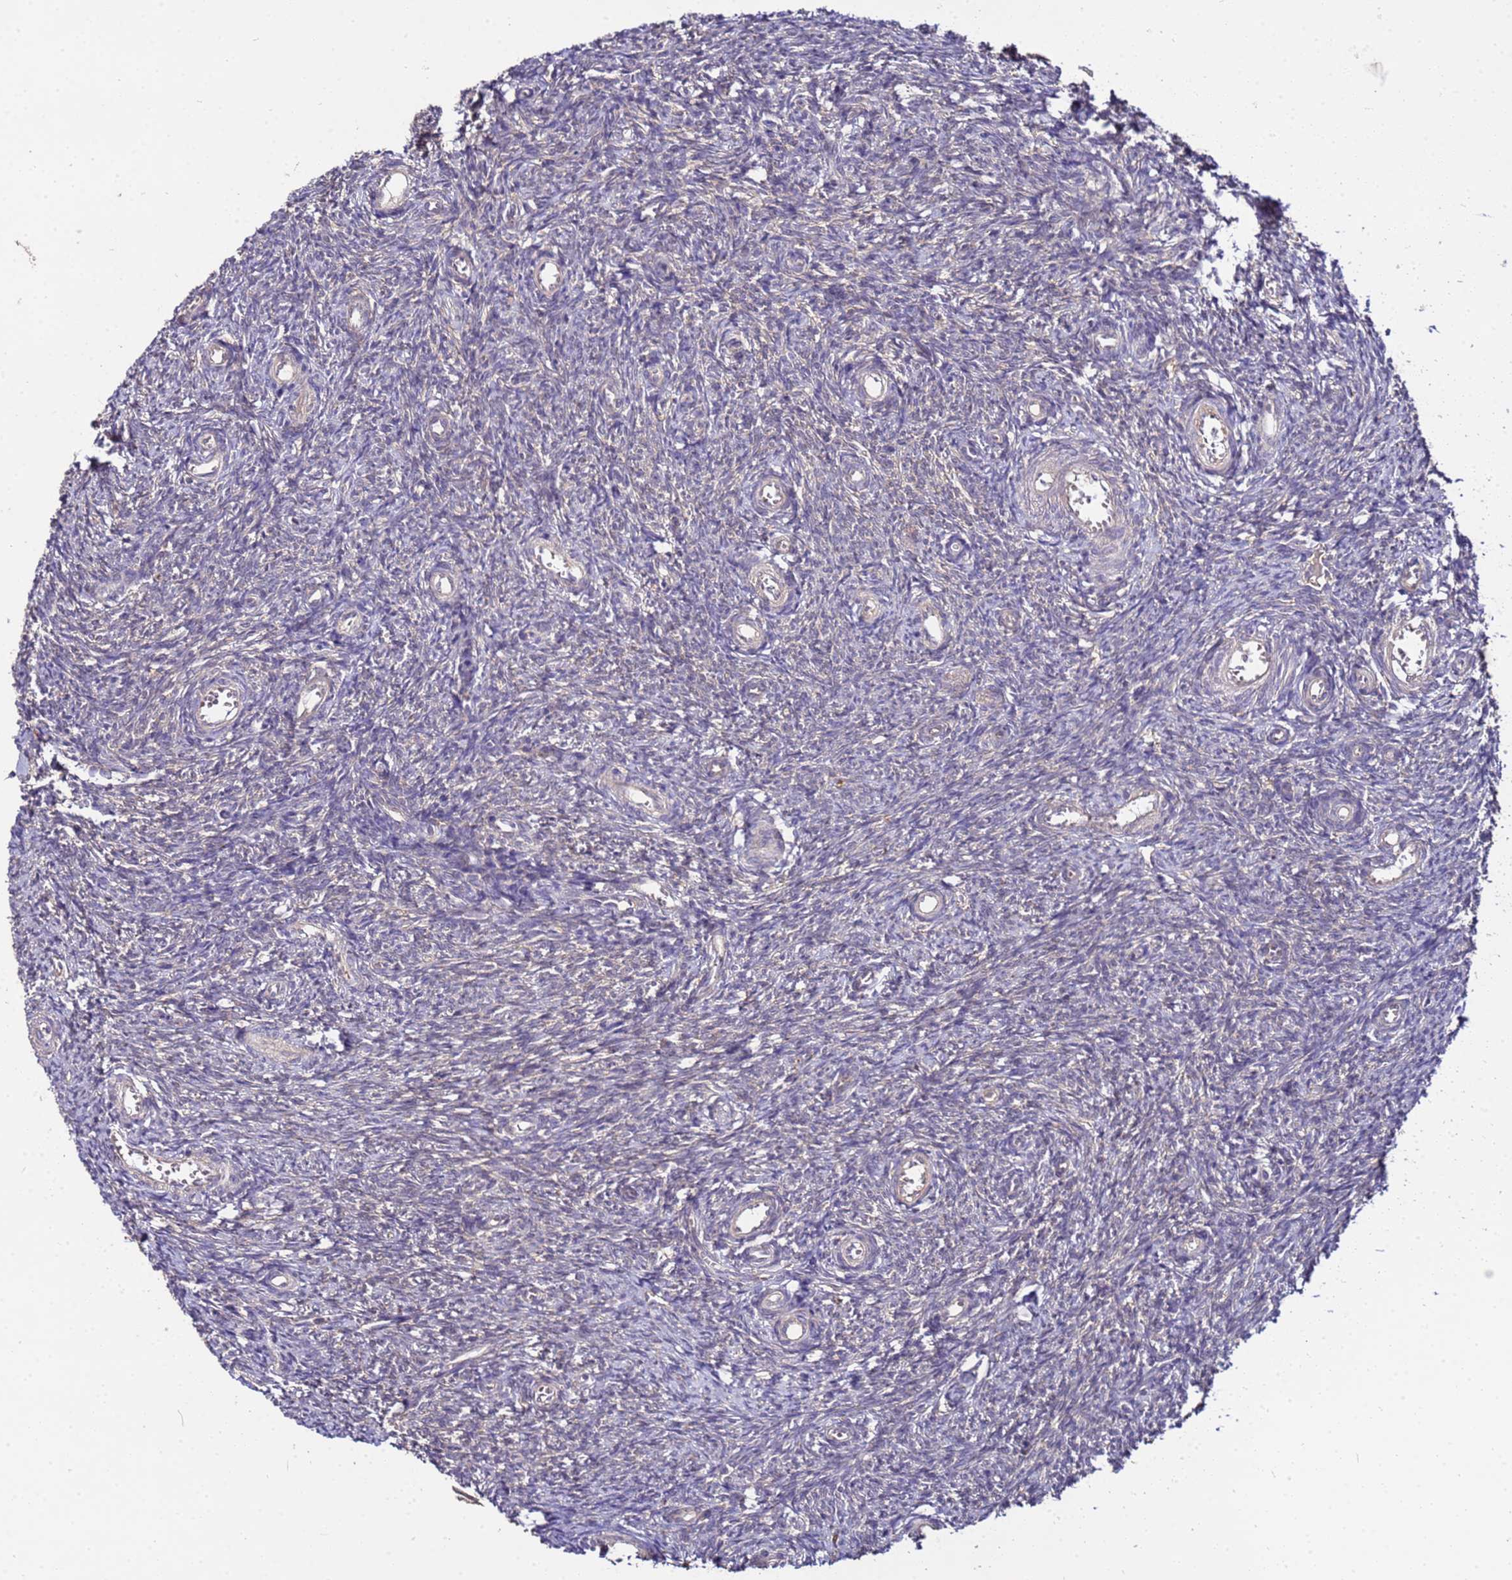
{"staining": {"intensity": "weak", "quantity": ">75%", "location": "cytoplasmic/membranous"}, "tissue": "ovary", "cell_type": "Follicle cells", "image_type": "normal", "snomed": [{"axis": "morphology", "description": "Normal tissue, NOS"}, {"axis": "topography", "description": "Ovary"}], "caption": "Weak cytoplasmic/membranous positivity for a protein is present in approximately >75% of follicle cells of unremarkable ovary using IHC.", "gene": "GSPT2", "patient": {"sex": "female", "age": 44}}